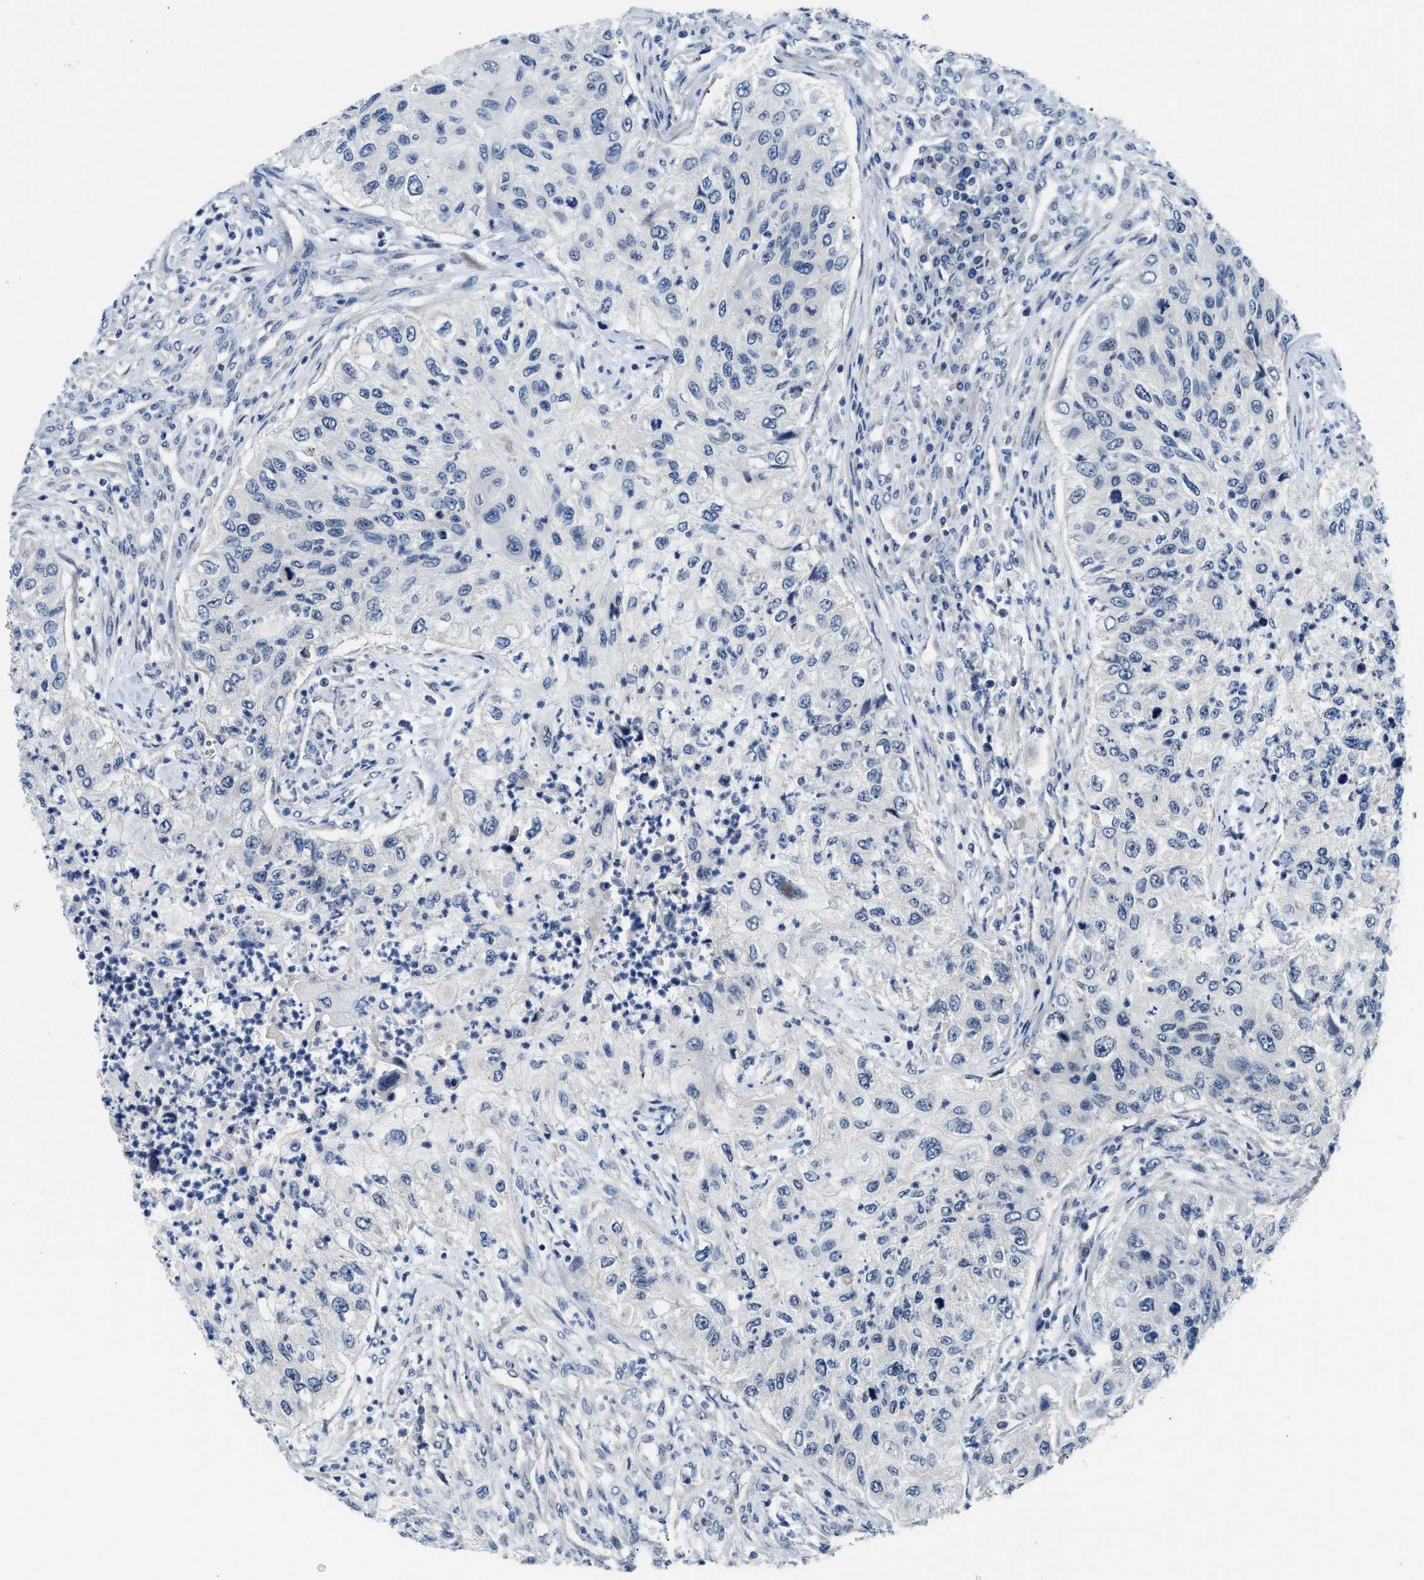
{"staining": {"intensity": "negative", "quantity": "none", "location": "none"}, "tissue": "urothelial cancer", "cell_type": "Tumor cells", "image_type": "cancer", "snomed": [{"axis": "morphology", "description": "Urothelial carcinoma, High grade"}, {"axis": "topography", "description": "Urinary bladder"}], "caption": "High magnification brightfield microscopy of urothelial cancer stained with DAB (brown) and counterstained with hematoxylin (blue): tumor cells show no significant staining.", "gene": "CLGN", "patient": {"sex": "female", "age": 60}}